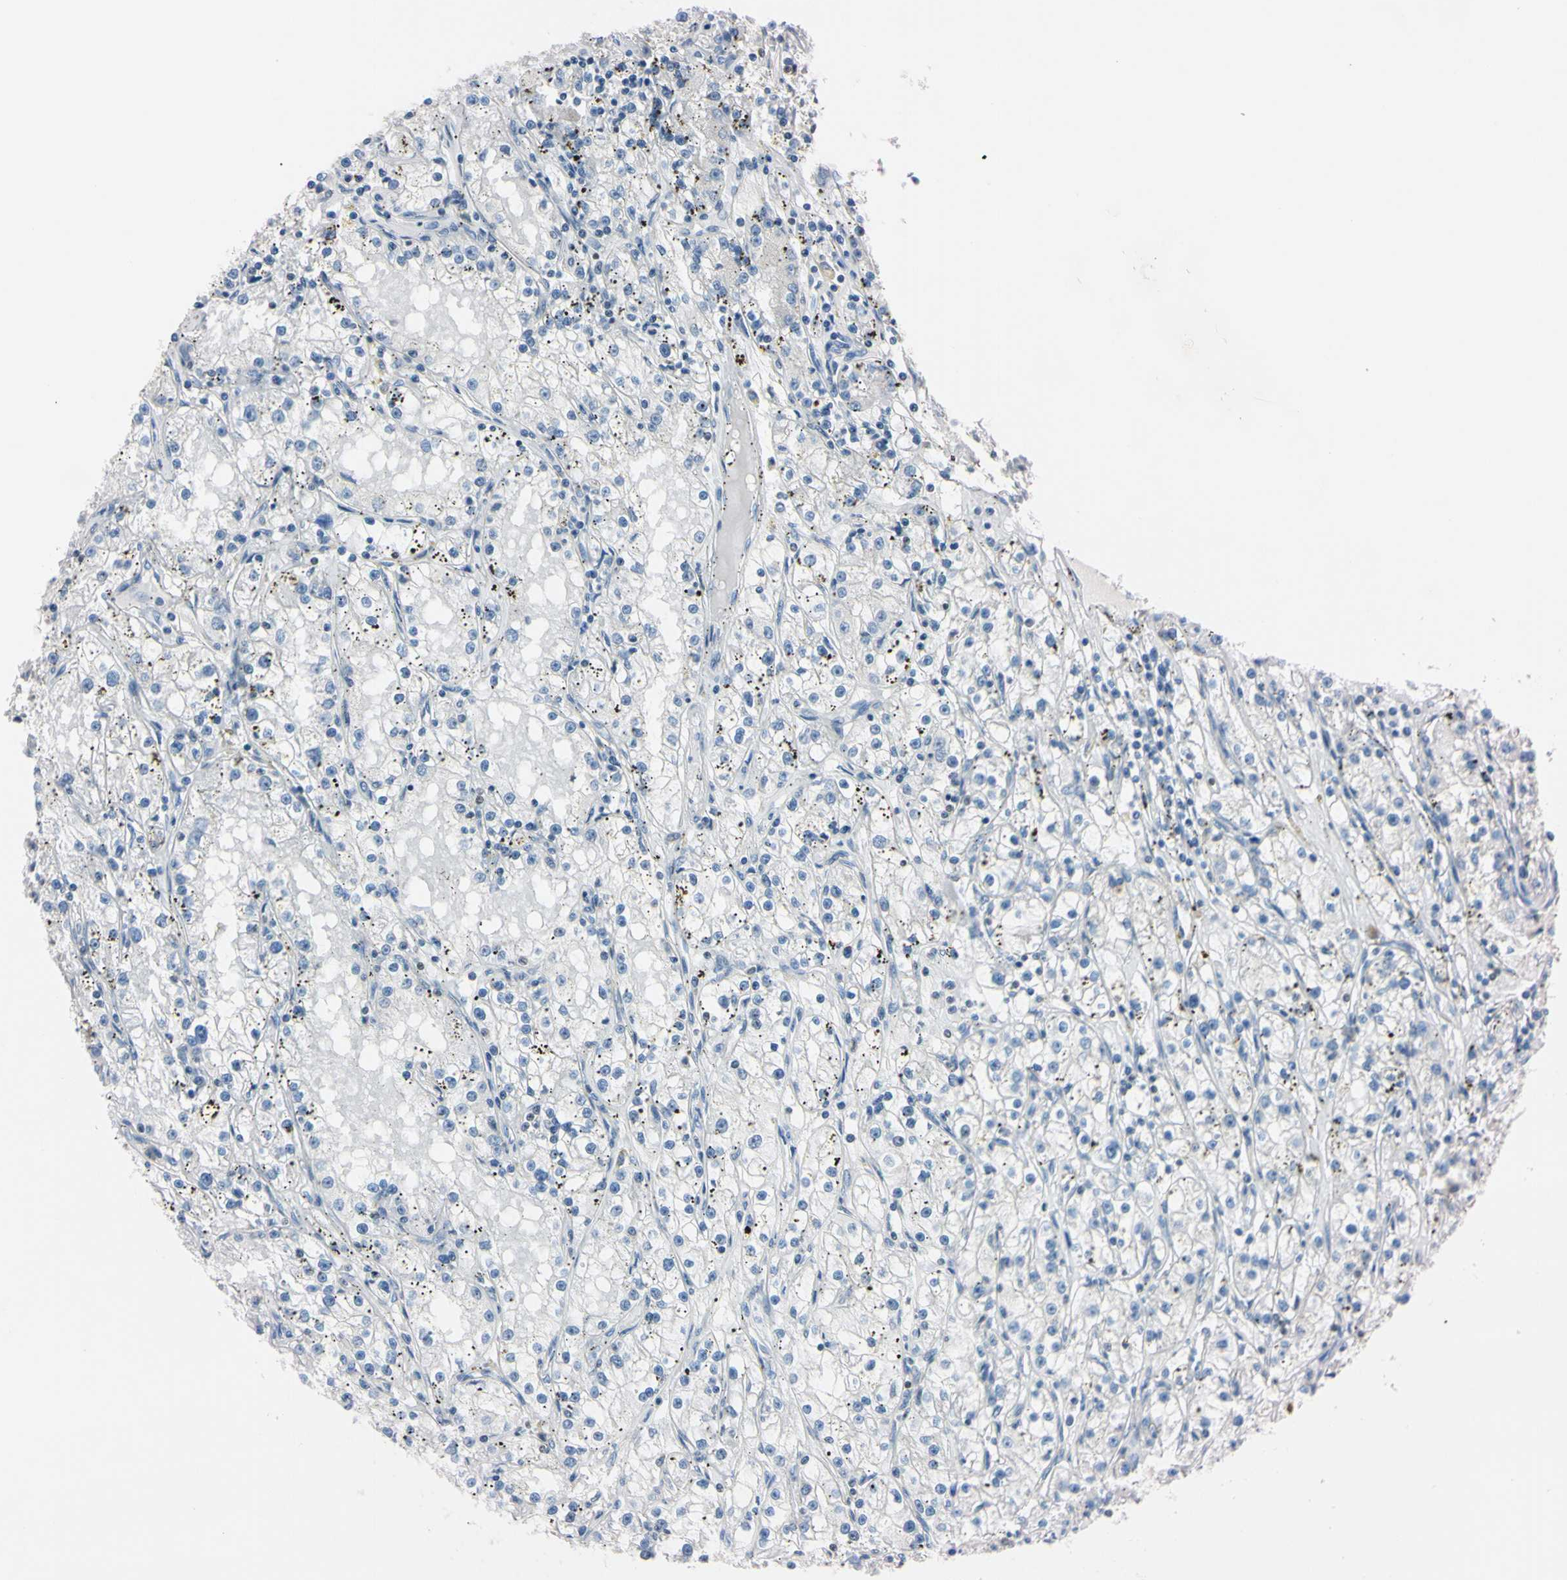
{"staining": {"intensity": "negative", "quantity": "none", "location": "none"}, "tissue": "renal cancer", "cell_type": "Tumor cells", "image_type": "cancer", "snomed": [{"axis": "morphology", "description": "Adenocarcinoma, NOS"}, {"axis": "topography", "description": "Kidney"}], "caption": "This is a histopathology image of immunohistochemistry (IHC) staining of renal adenocarcinoma, which shows no staining in tumor cells.", "gene": "C1orf174", "patient": {"sex": "male", "age": 56}}